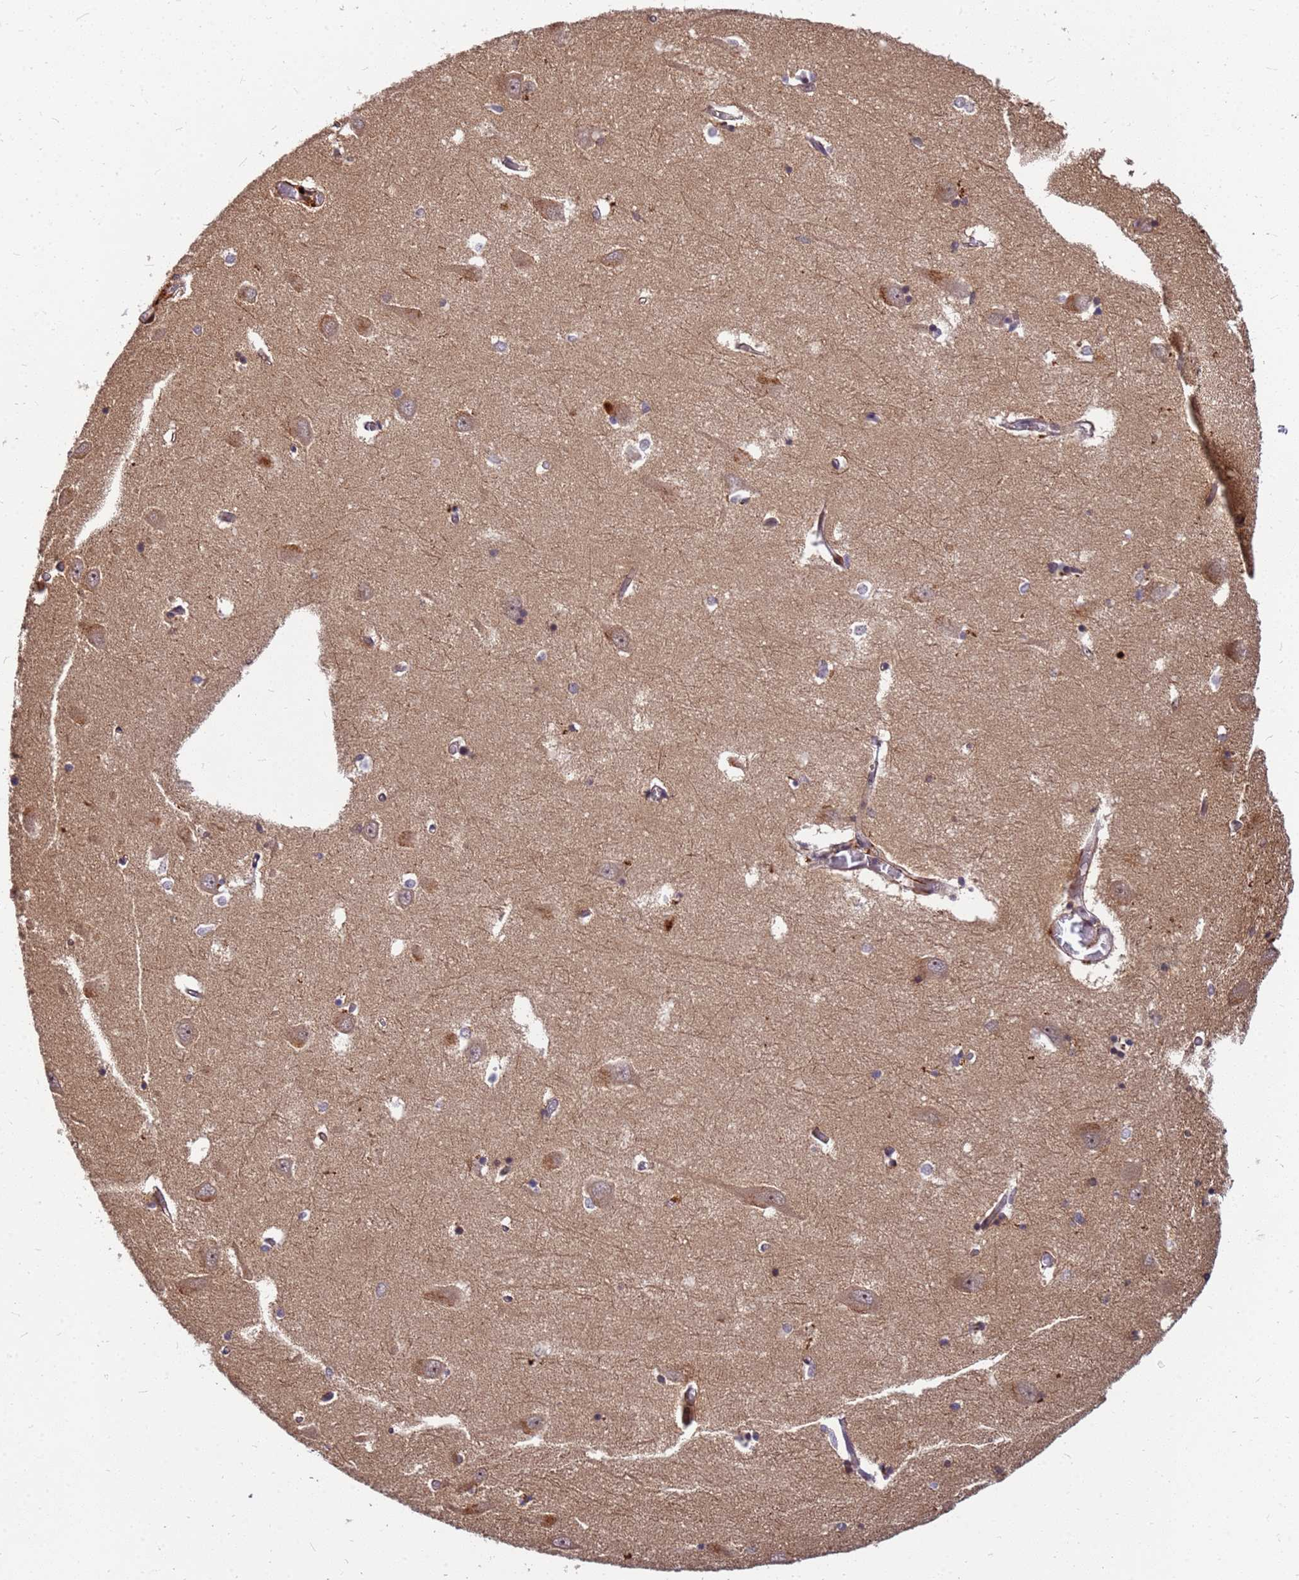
{"staining": {"intensity": "moderate", "quantity": "<25%", "location": "cytoplasmic/membranous"}, "tissue": "hippocampus", "cell_type": "Glial cells", "image_type": "normal", "snomed": [{"axis": "morphology", "description": "Normal tissue, NOS"}, {"axis": "topography", "description": "Hippocampus"}], "caption": "IHC micrograph of normal human hippocampus stained for a protein (brown), which shows low levels of moderate cytoplasmic/membranous expression in approximately <25% of glial cells.", "gene": "DUS4L", "patient": {"sex": "male", "age": 70}}